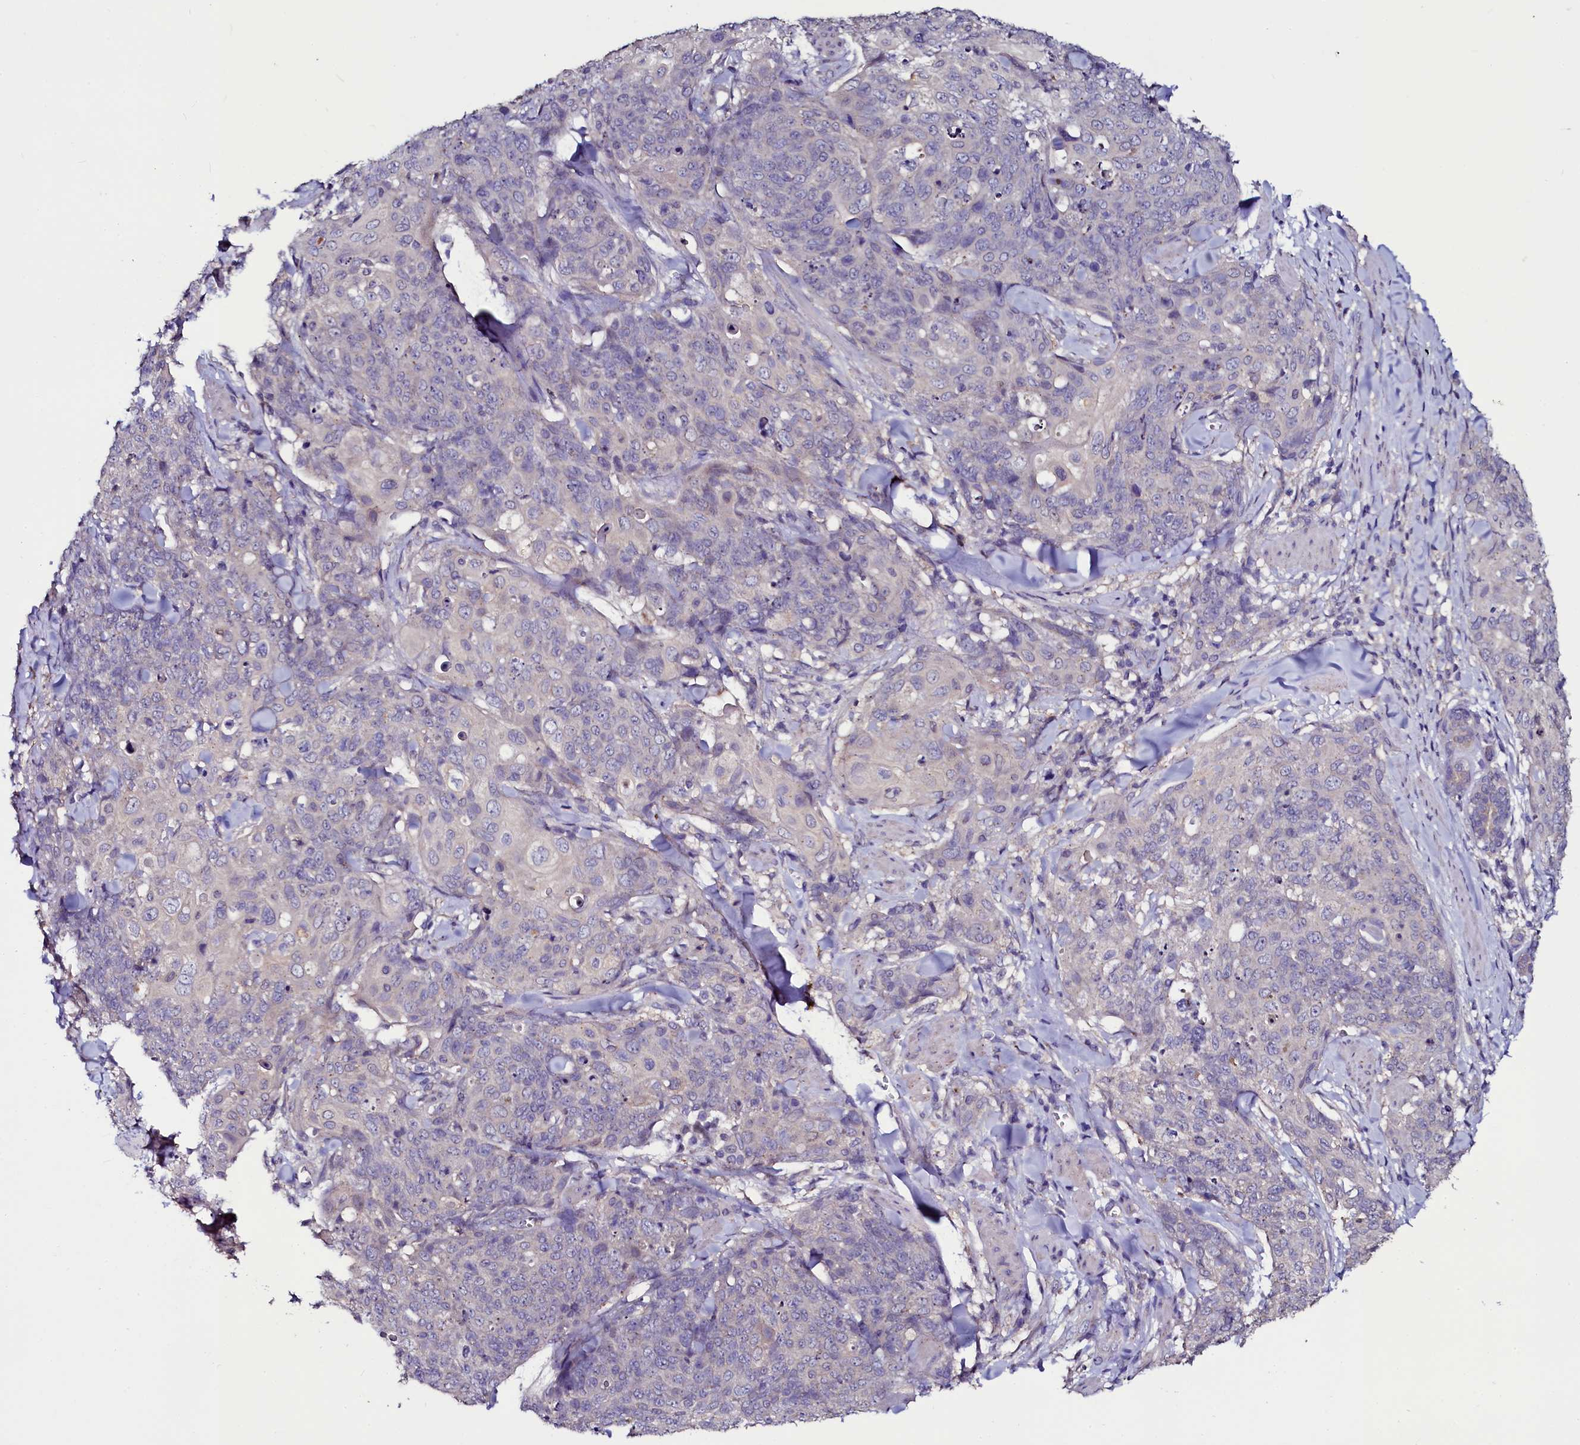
{"staining": {"intensity": "moderate", "quantity": "<25%", "location": "cytoplasmic/membranous"}, "tissue": "skin cancer", "cell_type": "Tumor cells", "image_type": "cancer", "snomed": [{"axis": "morphology", "description": "Squamous cell carcinoma, NOS"}, {"axis": "topography", "description": "Skin"}, {"axis": "topography", "description": "Vulva"}], "caption": "Skin cancer (squamous cell carcinoma) stained for a protein (brown) exhibits moderate cytoplasmic/membranous positive positivity in approximately <25% of tumor cells.", "gene": "USPL1", "patient": {"sex": "female", "age": 85}}